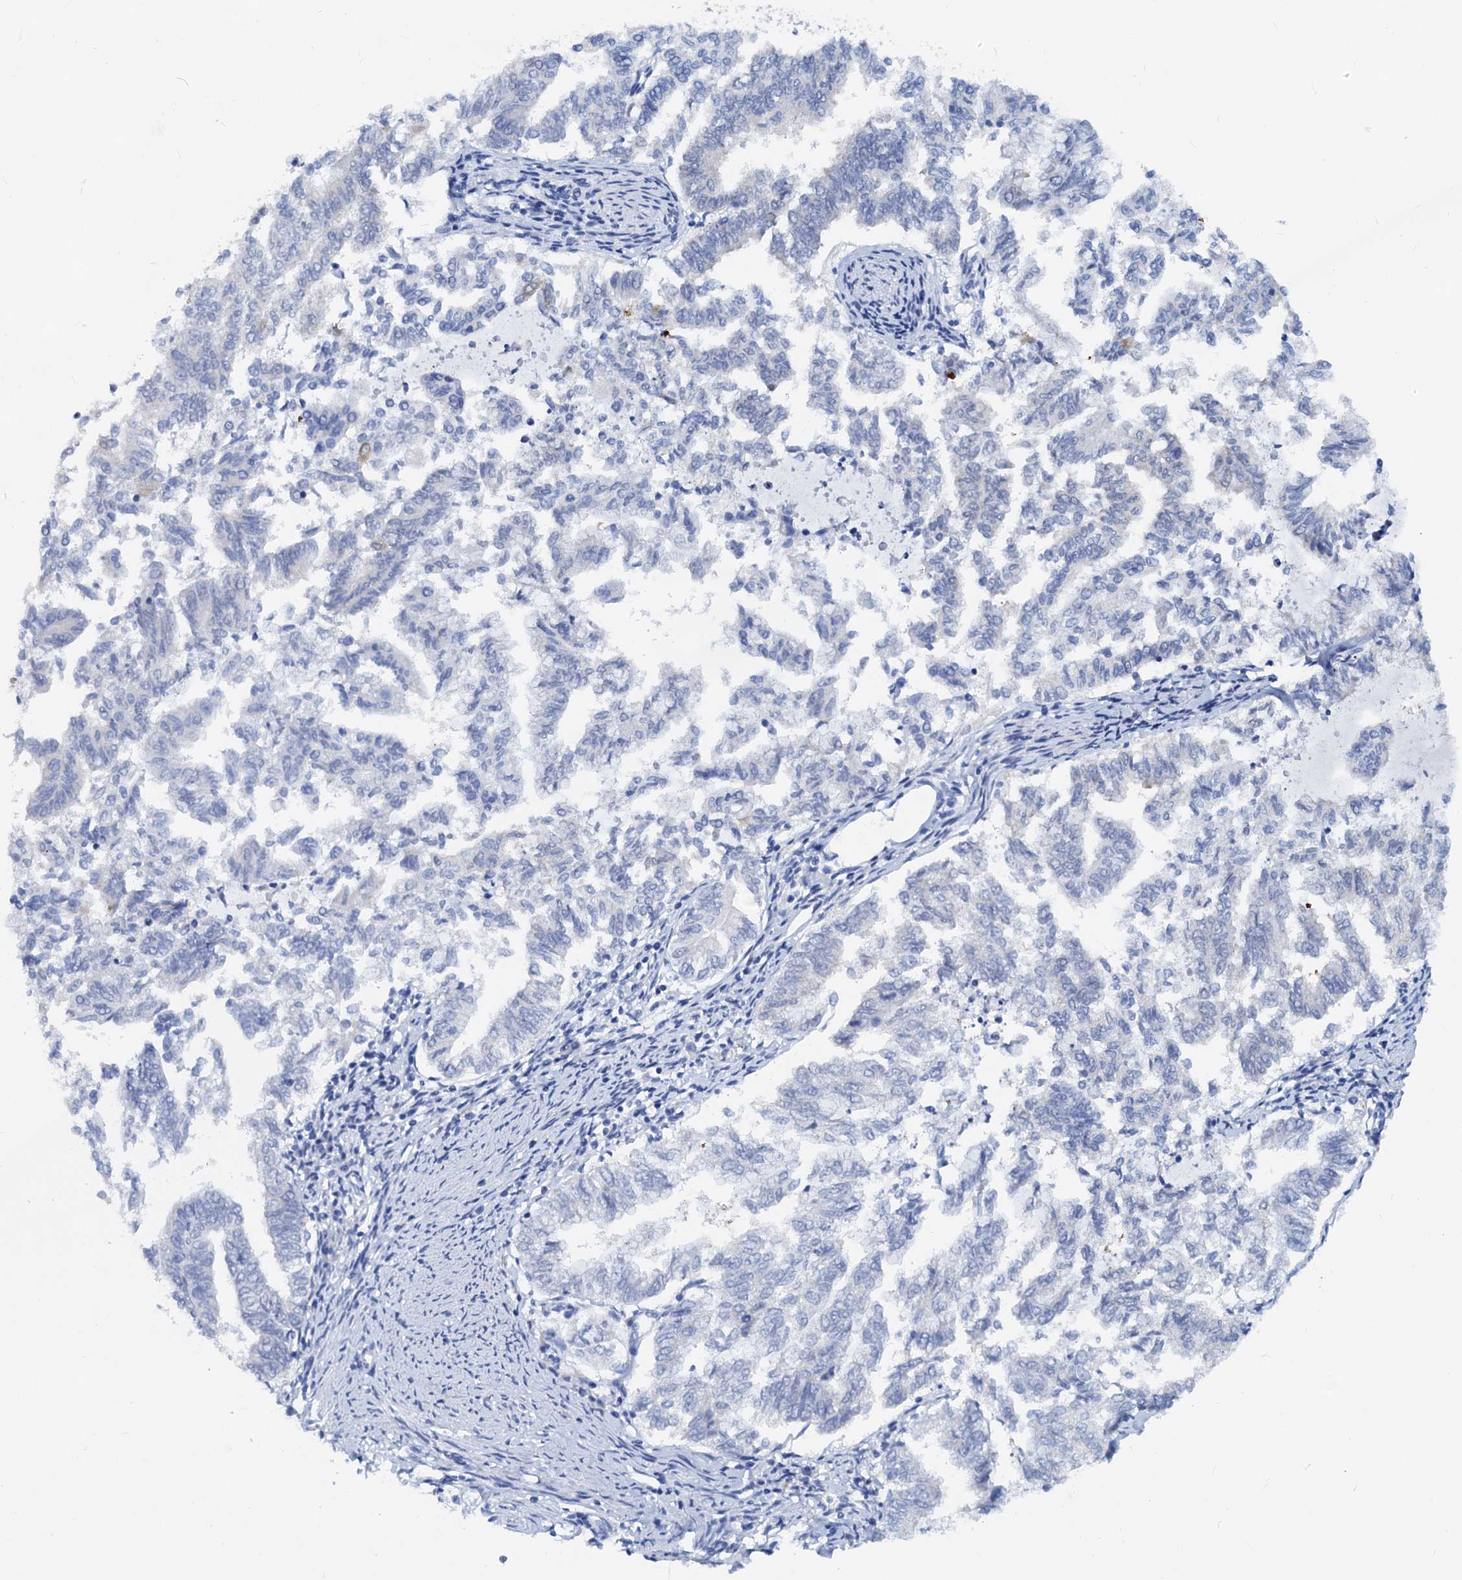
{"staining": {"intensity": "negative", "quantity": "none", "location": "none"}, "tissue": "endometrial cancer", "cell_type": "Tumor cells", "image_type": "cancer", "snomed": [{"axis": "morphology", "description": "Adenocarcinoma, NOS"}, {"axis": "topography", "description": "Endometrium"}], "caption": "This is an immunohistochemistry photomicrograph of adenocarcinoma (endometrial). There is no expression in tumor cells.", "gene": "PTGES3", "patient": {"sex": "female", "age": 79}}